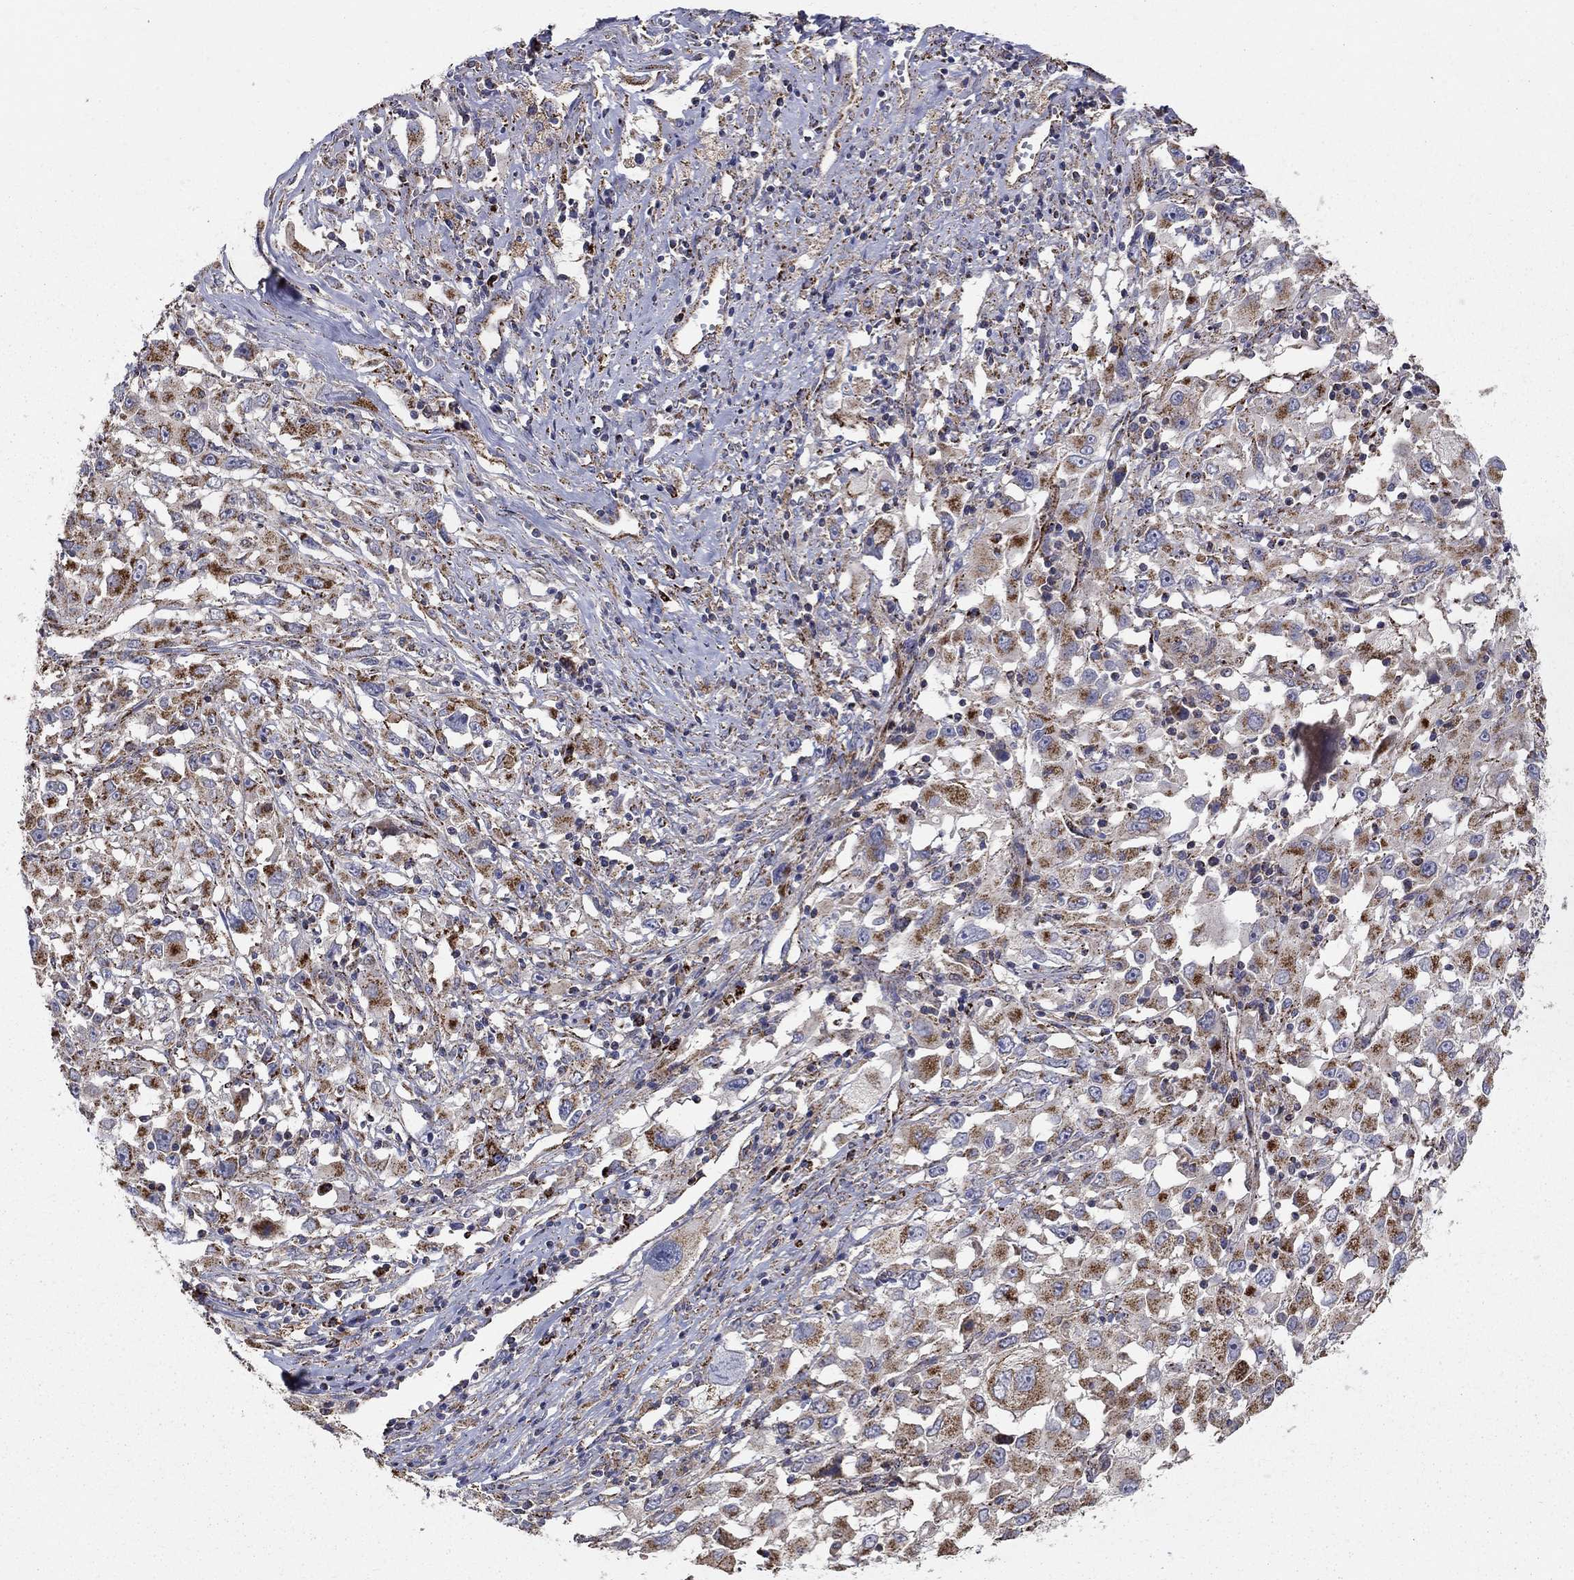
{"staining": {"intensity": "strong", "quantity": "25%-75%", "location": "cytoplasmic/membranous"}, "tissue": "melanoma", "cell_type": "Tumor cells", "image_type": "cancer", "snomed": [{"axis": "morphology", "description": "Malignant melanoma, Metastatic site"}, {"axis": "topography", "description": "Soft tissue"}], "caption": "Immunohistochemical staining of human malignant melanoma (metastatic site) reveals strong cytoplasmic/membranous protein staining in approximately 25%-75% of tumor cells. The staining was performed using DAB (3,3'-diaminobenzidine), with brown indicating positive protein expression. Nuclei are stained blue with hematoxylin.", "gene": "GCSH", "patient": {"sex": "male", "age": 50}}